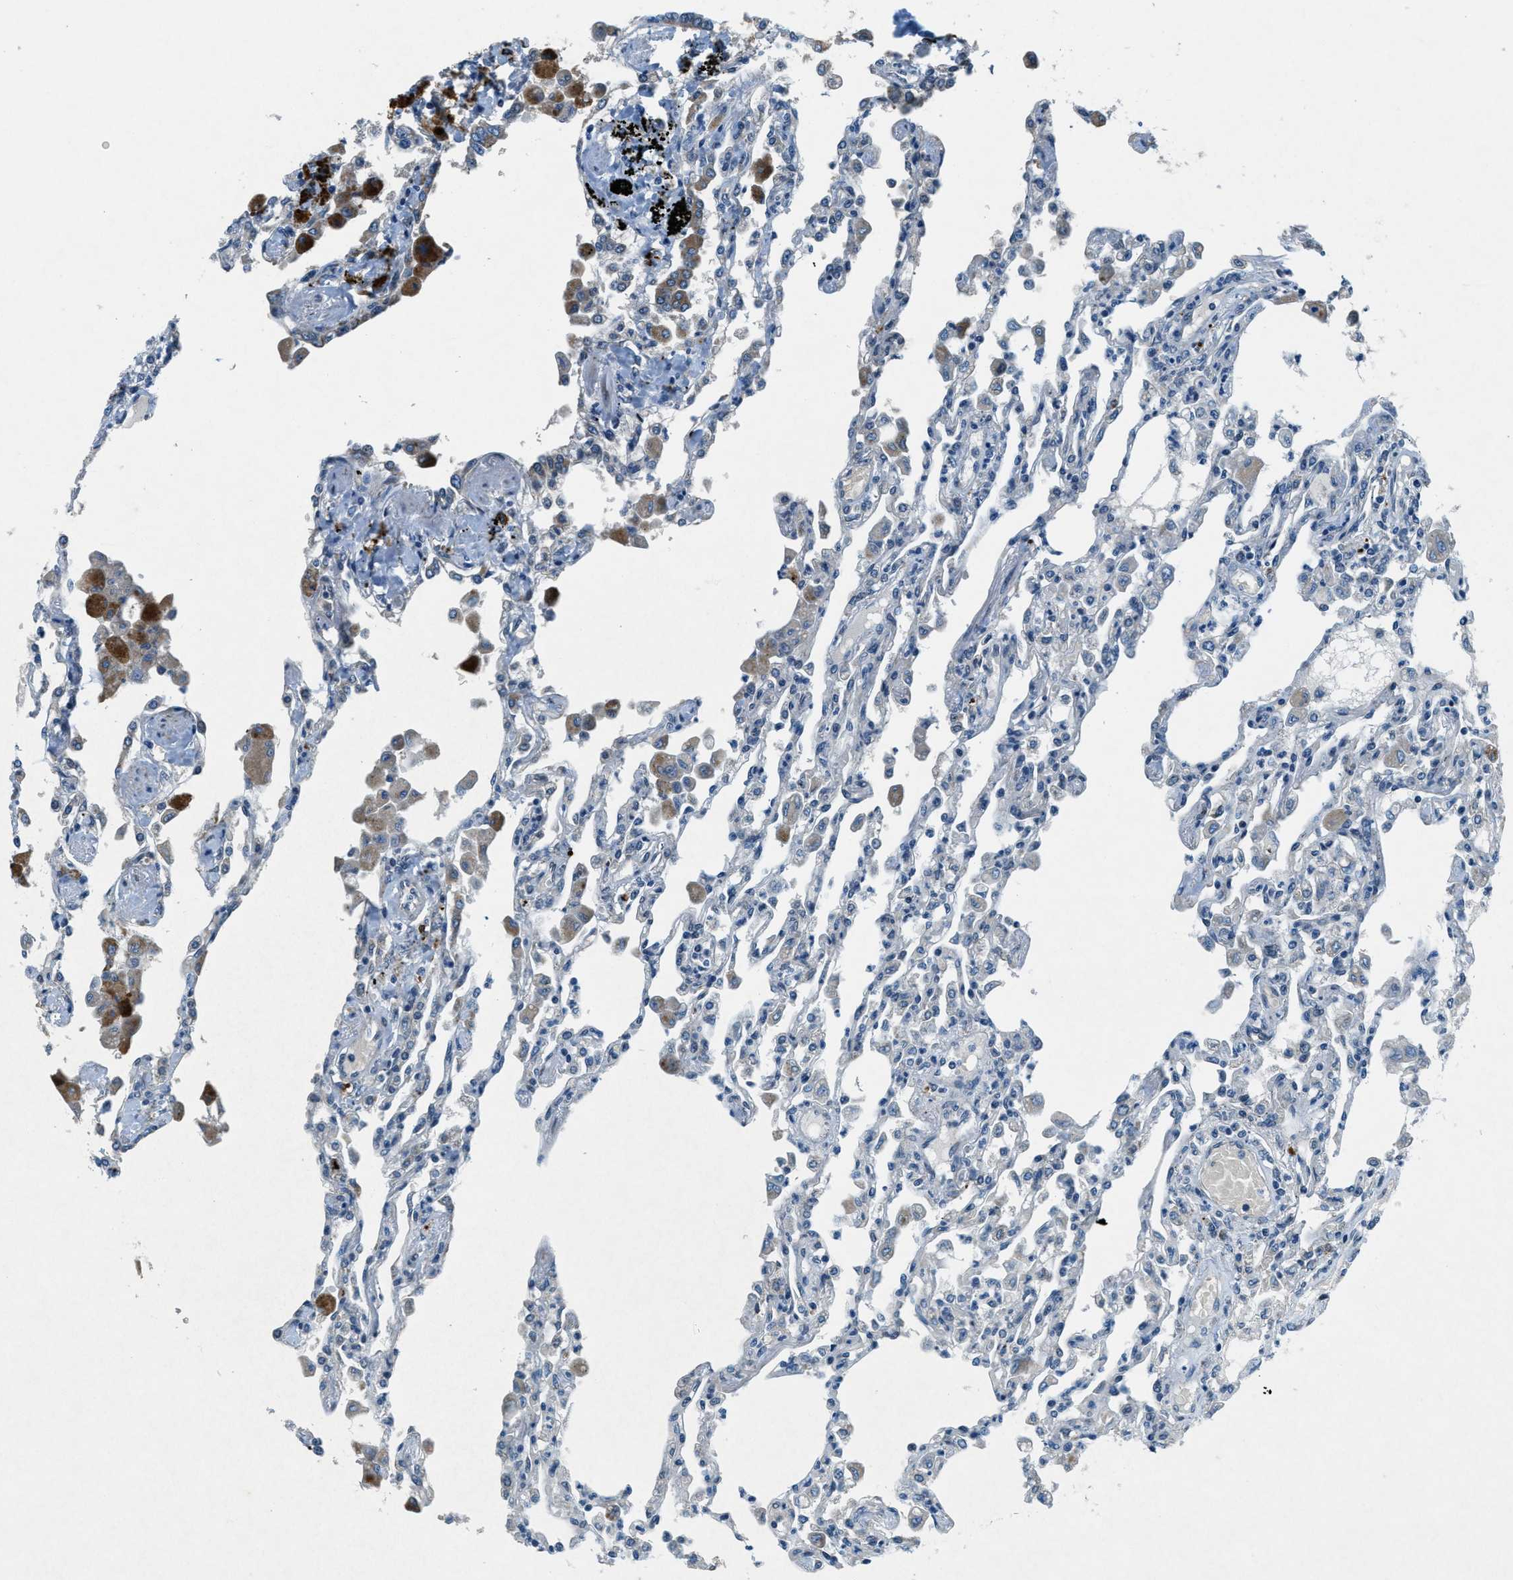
{"staining": {"intensity": "negative", "quantity": "none", "location": "none"}, "tissue": "lung", "cell_type": "Alveolar cells", "image_type": "normal", "snomed": [{"axis": "morphology", "description": "Normal tissue, NOS"}, {"axis": "topography", "description": "Bronchus"}, {"axis": "topography", "description": "Lung"}], "caption": "Immunohistochemistry (IHC) of unremarkable human lung demonstrates no staining in alveolar cells.", "gene": "GINM1", "patient": {"sex": "female", "age": 49}}